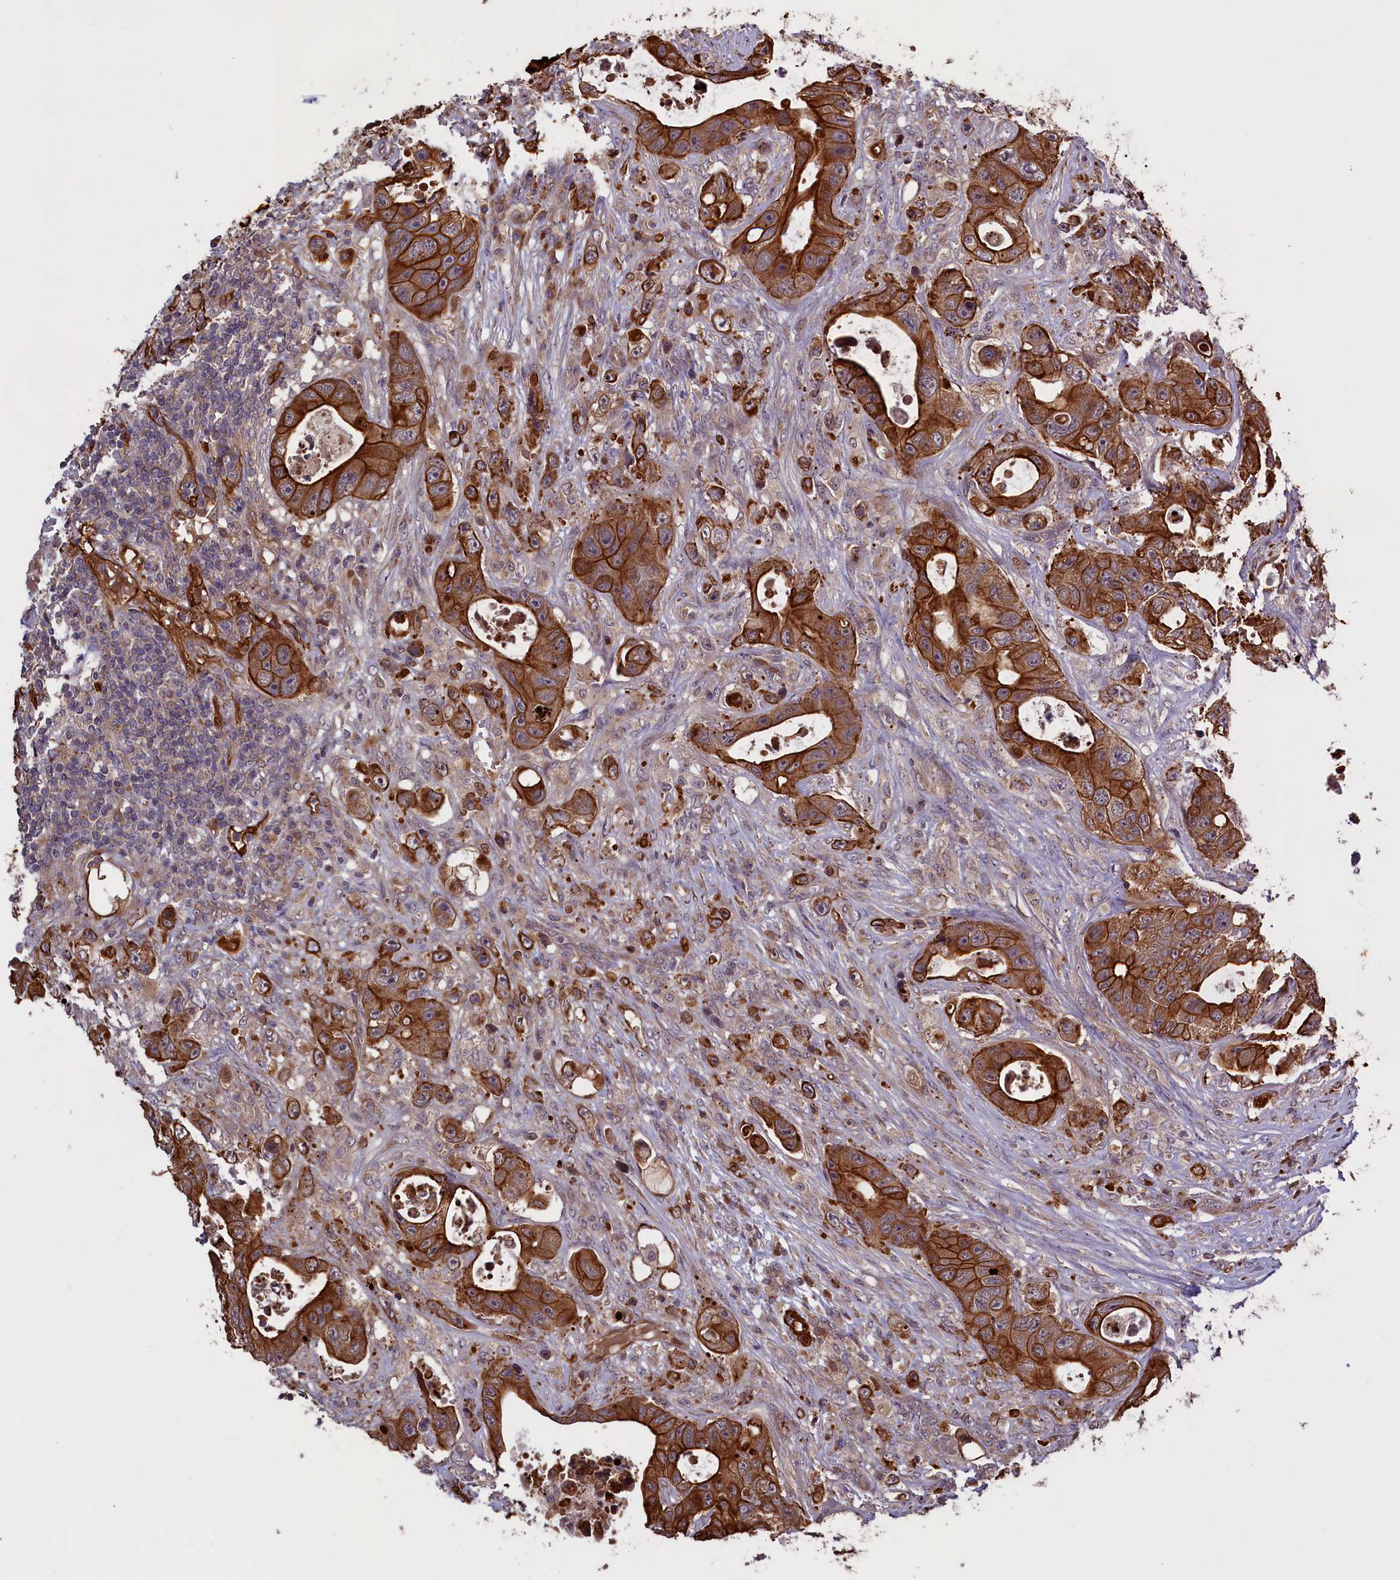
{"staining": {"intensity": "strong", "quantity": ">75%", "location": "cytoplasmic/membranous"}, "tissue": "colorectal cancer", "cell_type": "Tumor cells", "image_type": "cancer", "snomed": [{"axis": "morphology", "description": "Adenocarcinoma, NOS"}, {"axis": "topography", "description": "Colon"}], "caption": "Strong cytoplasmic/membranous positivity is seen in about >75% of tumor cells in colorectal cancer (adenocarcinoma).", "gene": "DENND1B", "patient": {"sex": "female", "age": 46}}